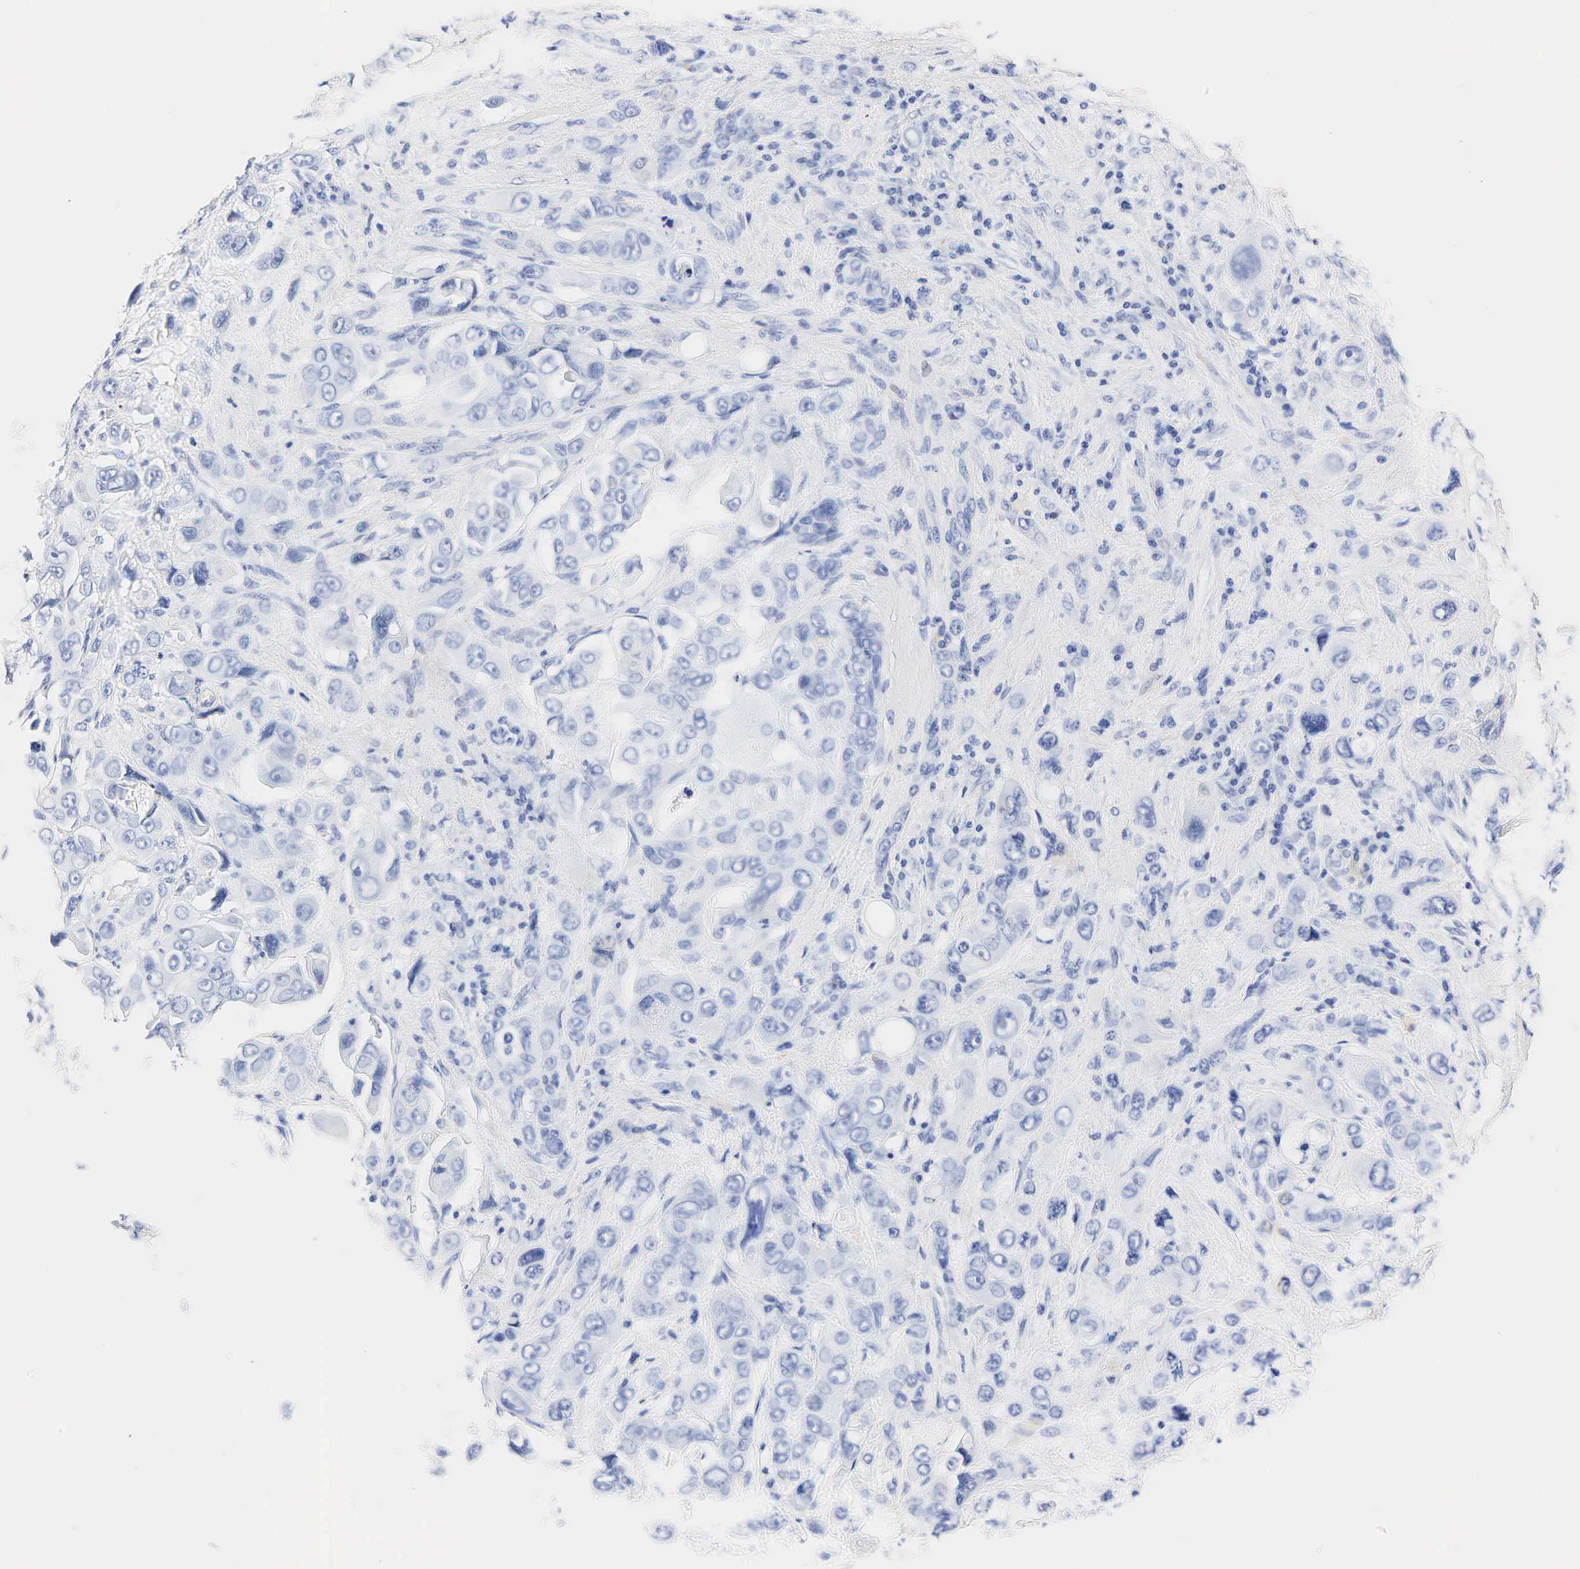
{"staining": {"intensity": "negative", "quantity": "none", "location": "none"}, "tissue": "liver cancer", "cell_type": "Tumor cells", "image_type": "cancer", "snomed": [{"axis": "morphology", "description": "Cholangiocarcinoma"}, {"axis": "topography", "description": "Liver"}], "caption": "Tumor cells show no significant positivity in liver cholangiocarcinoma. The staining is performed using DAB (3,3'-diaminobenzidine) brown chromogen with nuclei counter-stained in using hematoxylin.", "gene": "TG", "patient": {"sex": "female", "age": 79}}